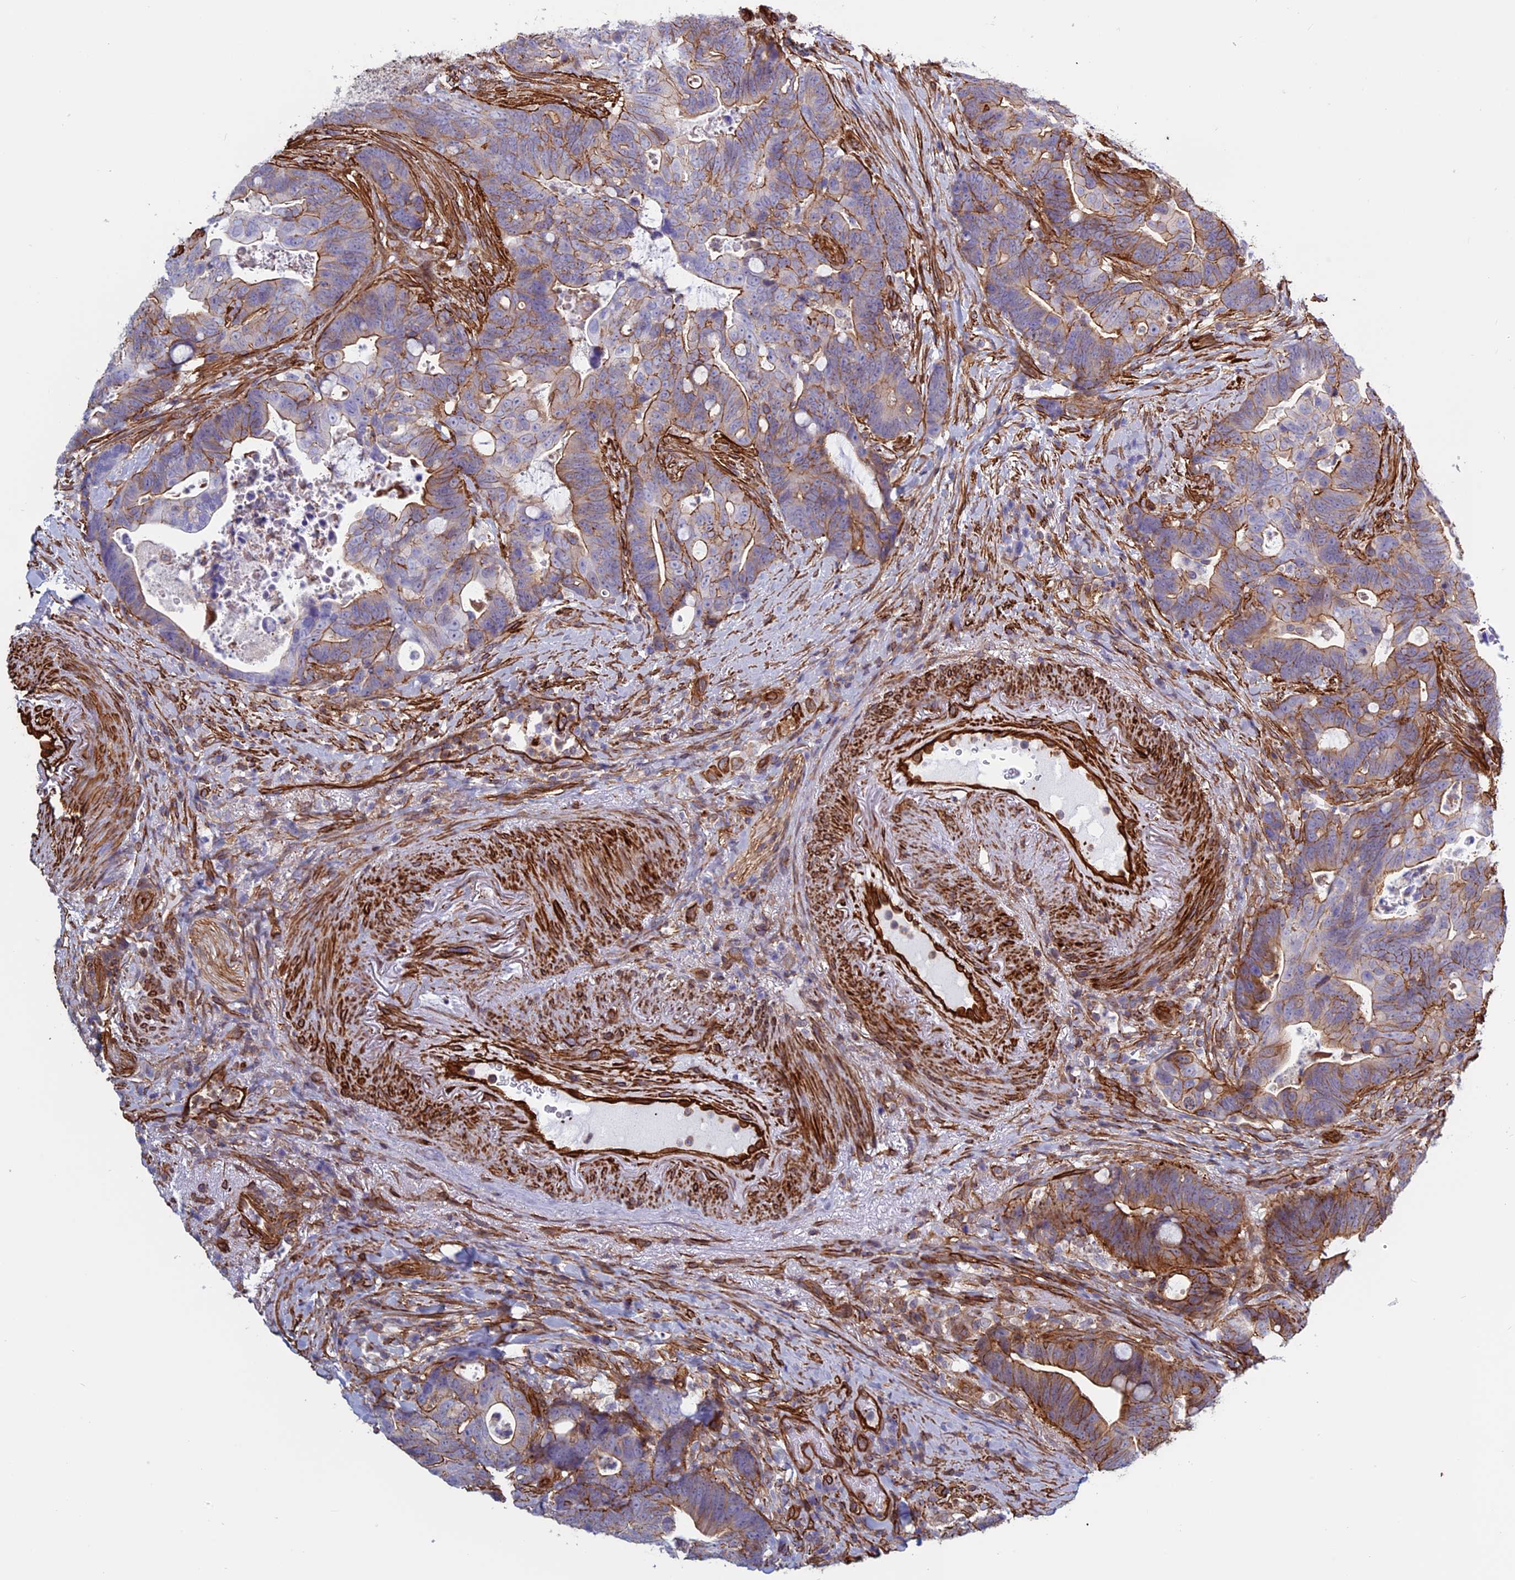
{"staining": {"intensity": "strong", "quantity": "25%-75%", "location": "cytoplasmic/membranous"}, "tissue": "colorectal cancer", "cell_type": "Tumor cells", "image_type": "cancer", "snomed": [{"axis": "morphology", "description": "Adenocarcinoma, NOS"}, {"axis": "topography", "description": "Colon"}], "caption": "Colorectal cancer (adenocarcinoma) stained with a protein marker shows strong staining in tumor cells.", "gene": "ANGPTL2", "patient": {"sex": "female", "age": 82}}